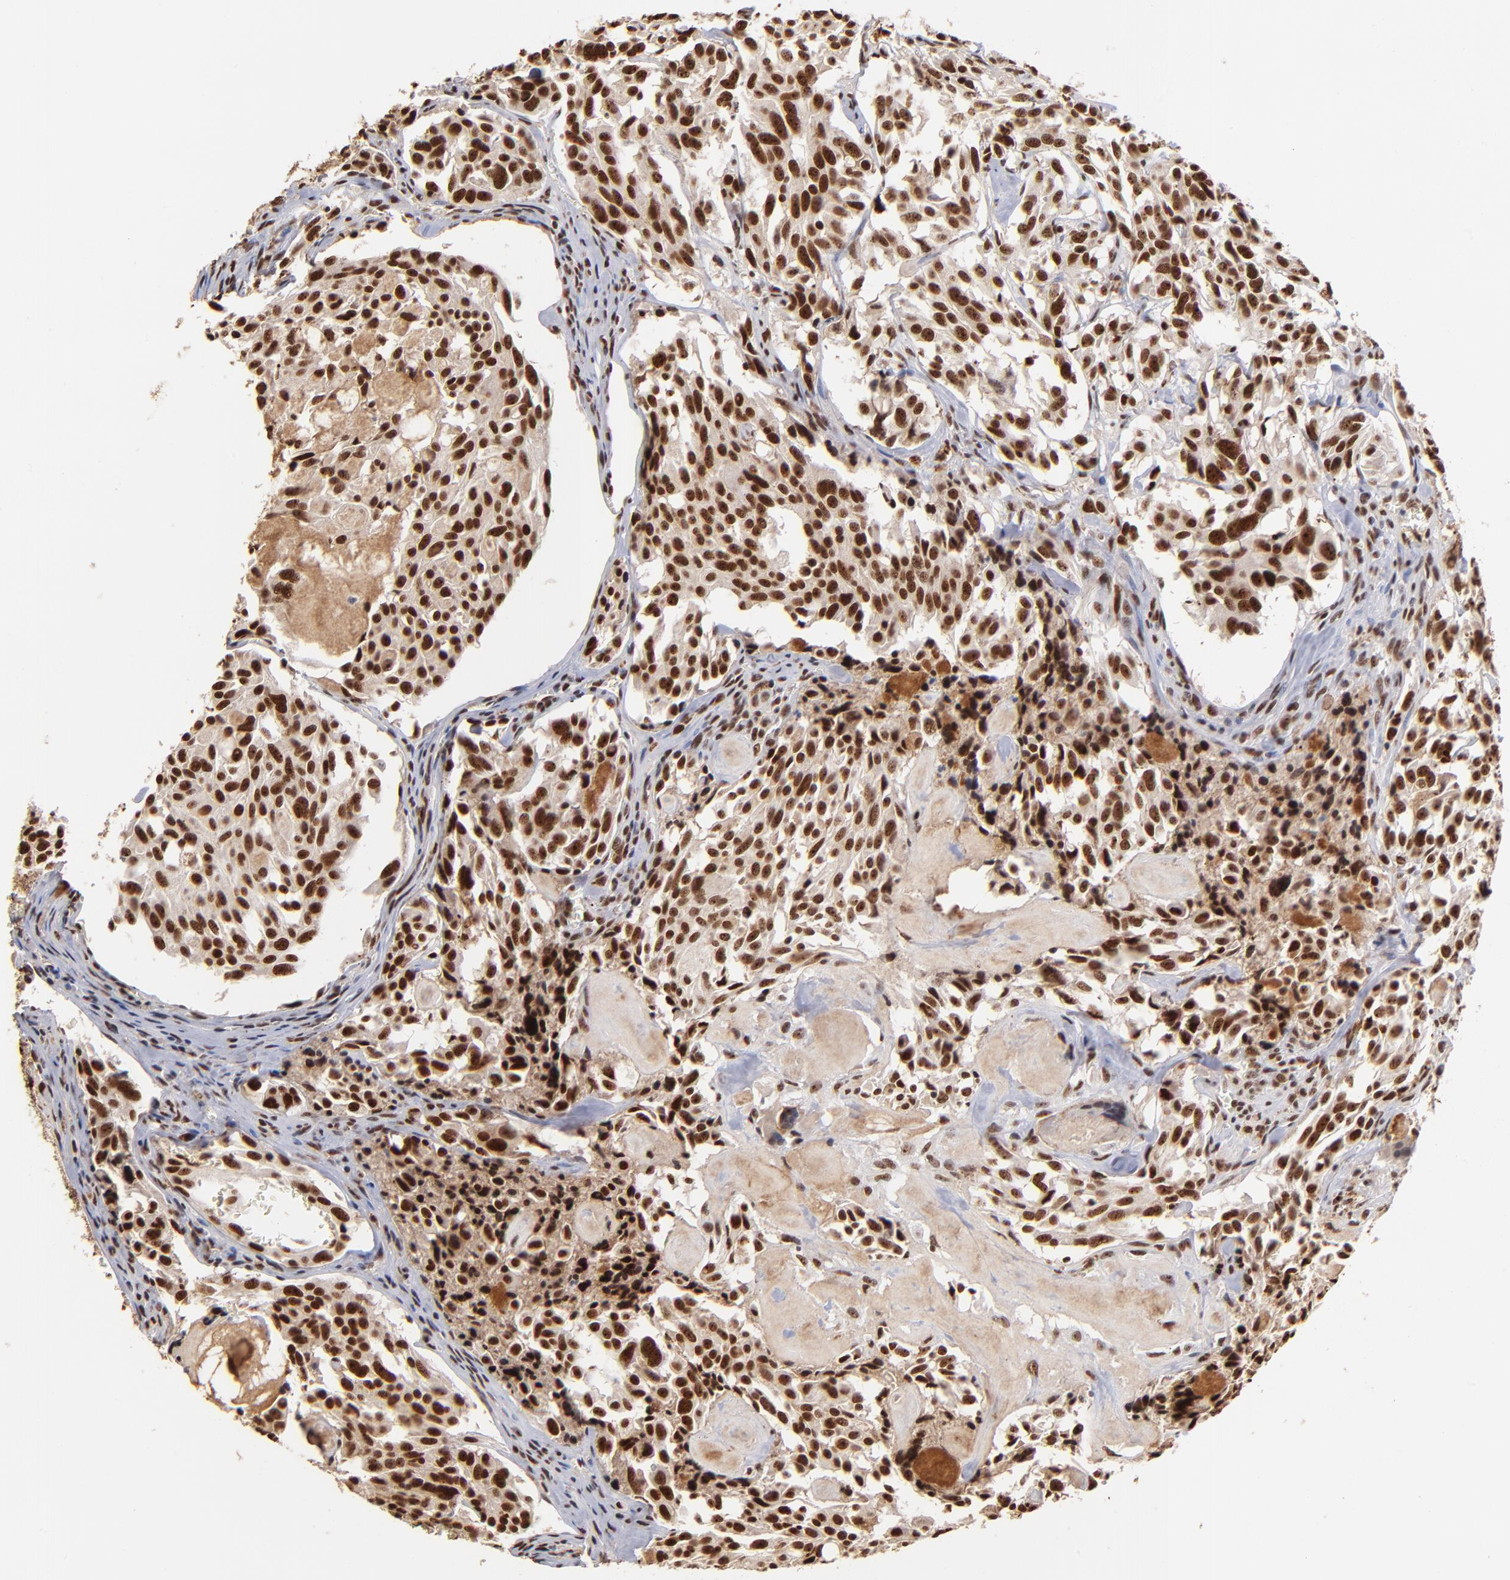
{"staining": {"intensity": "strong", "quantity": ">75%", "location": "cytoplasmic/membranous,nuclear"}, "tissue": "thyroid cancer", "cell_type": "Tumor cells", "image_type": "cancer", "snomed": [{"axis": "morphology", "description": "Carcinoma, NOS"}, {"axis": "morphology", "description": "Carcinoid, malignant, NOS"}, {"axis": "topography", "description": "Thyroid gland"}], "caption": "Thyroid carcinoid (malignant) stained with a brown dye exhibits strong cytoplasmic/membranous and nuclear positive positivity in approximately >75% of tumor cells.", "gene": "ZNF146", "patient": {"sex": "male", "age": 33}}